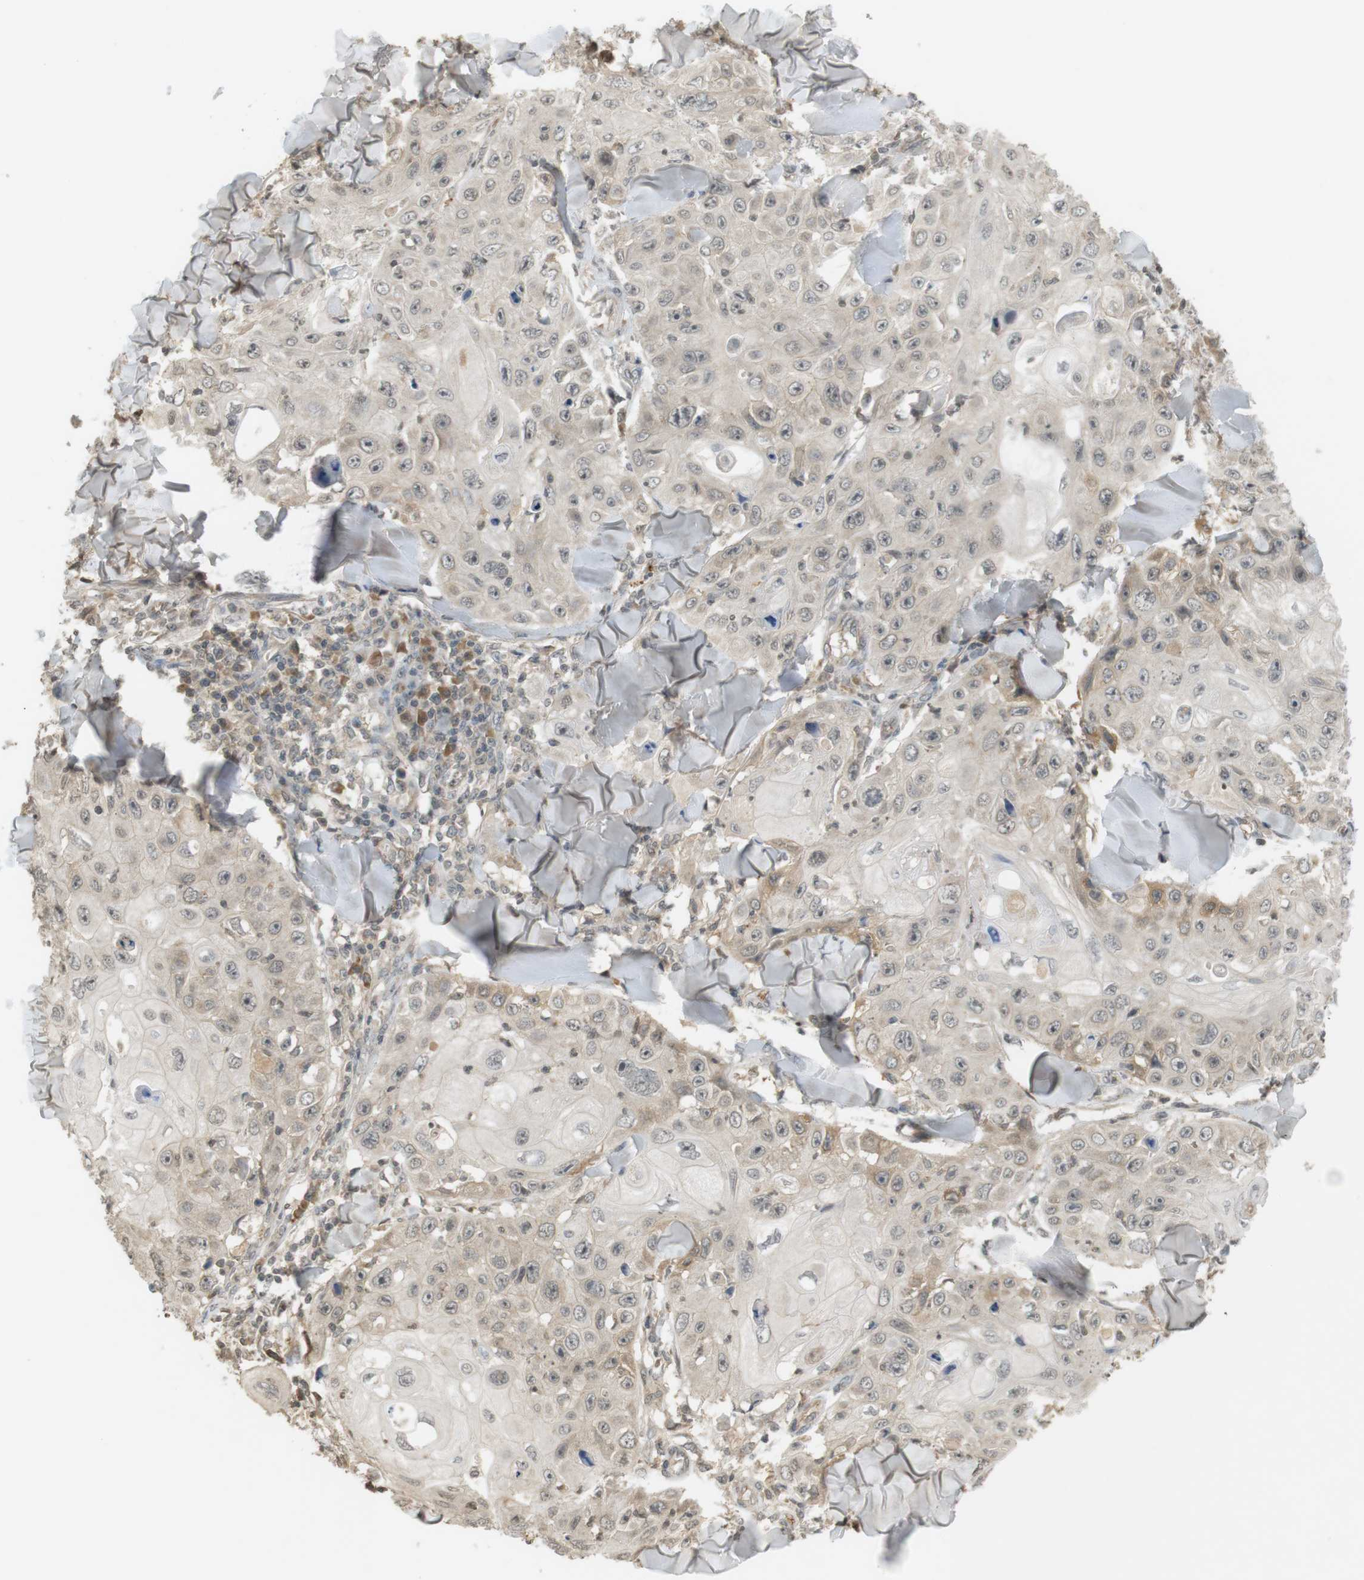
{"staining": {"intensity": "weak", "quantity": "25%-75%", "location": "cytoplasmic/membranous"}, "tissue": "skin cancer", "cell_type": "Tumor cells", "image_type": "cancer", "snomed": [{"axis": "morphology", "description": "Squamous cell carcinoma, NOS"}, {"axis": "topography", "description": "Skin"}], "caption": "The histopathology image displays immunohistochemical staining of skin squamous cell carcinoma. There is weak cytoplasmic/membranous positivity is identified in approximately 25%-75% of tumor cells. The staining was performed using DAB (3,3'-diaminobenzidine) to visualize the protein expression in brown, while the nuclei were stained in blue with hematoxylin (Magnification: 20x).", "gene": "SRR", "patient": {"sex": "male", "age": 86}}